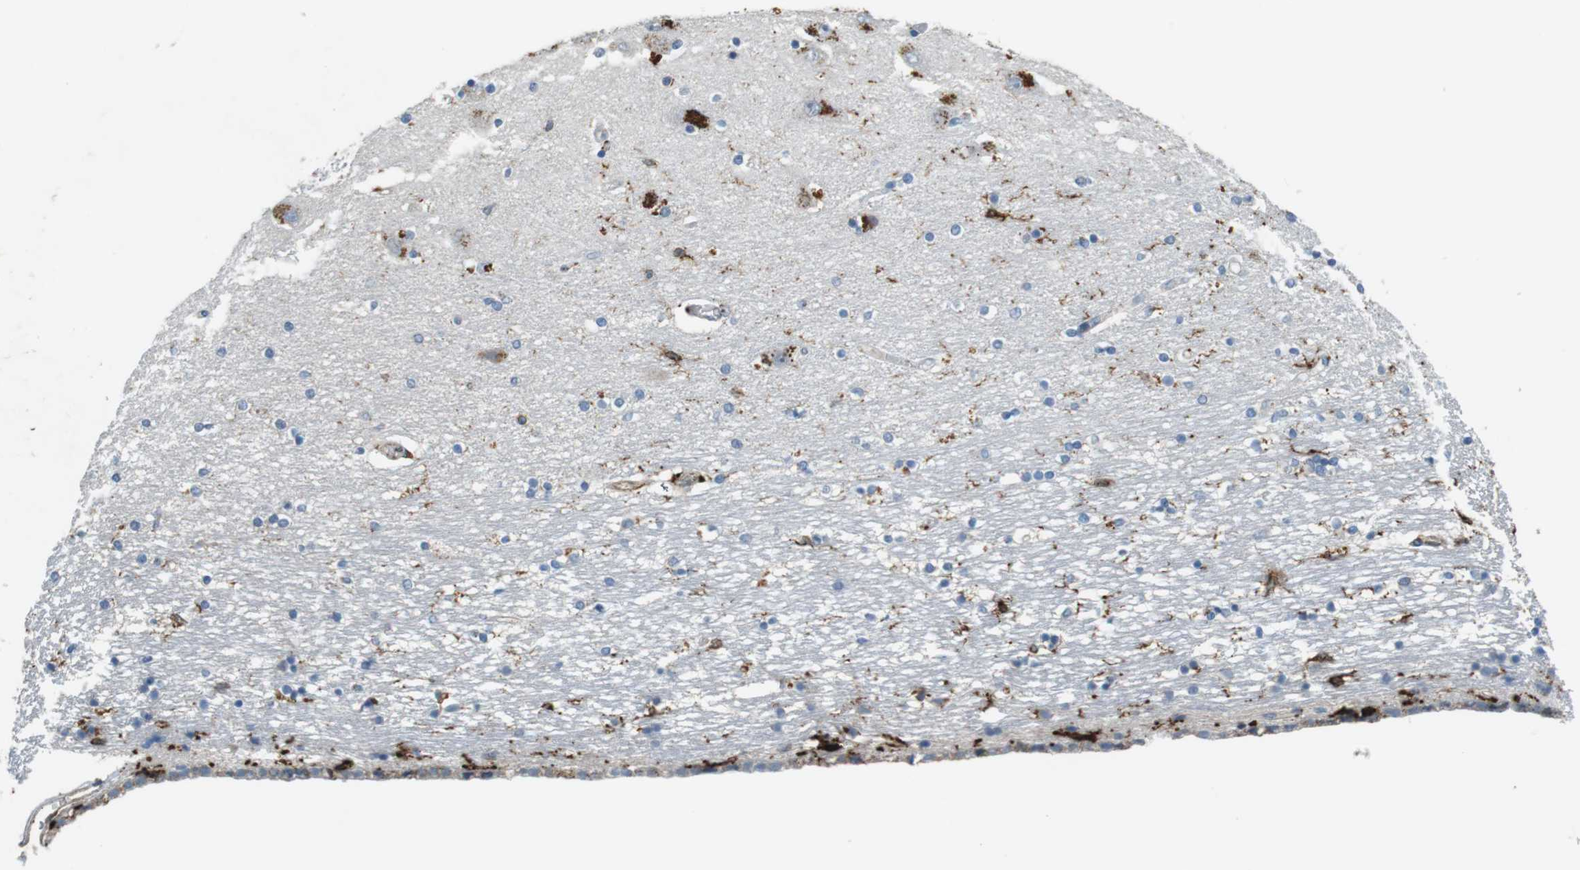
{"staining": {"intensity": "strong", "quantity": "<25%", "location": "cytoplasmic/membranous"}, "tissue": "hippocampus", "cell_type": "Glial cells", "image_type": "normal", "snomed": [{"axis": "morphology", "description": "Normal tissue, NOS"}, {"axis": "topography", "description": "Hippocampus"}], "caption": "High-power microscopy captured an immunohistochemistry photomicrograph of normal hippocampus, revealing strong cytoplasmic/membranous positivity in approximately <25% of glial cells.", "gene": "HLA", "patient": {"sex": "female", "age": 54}}